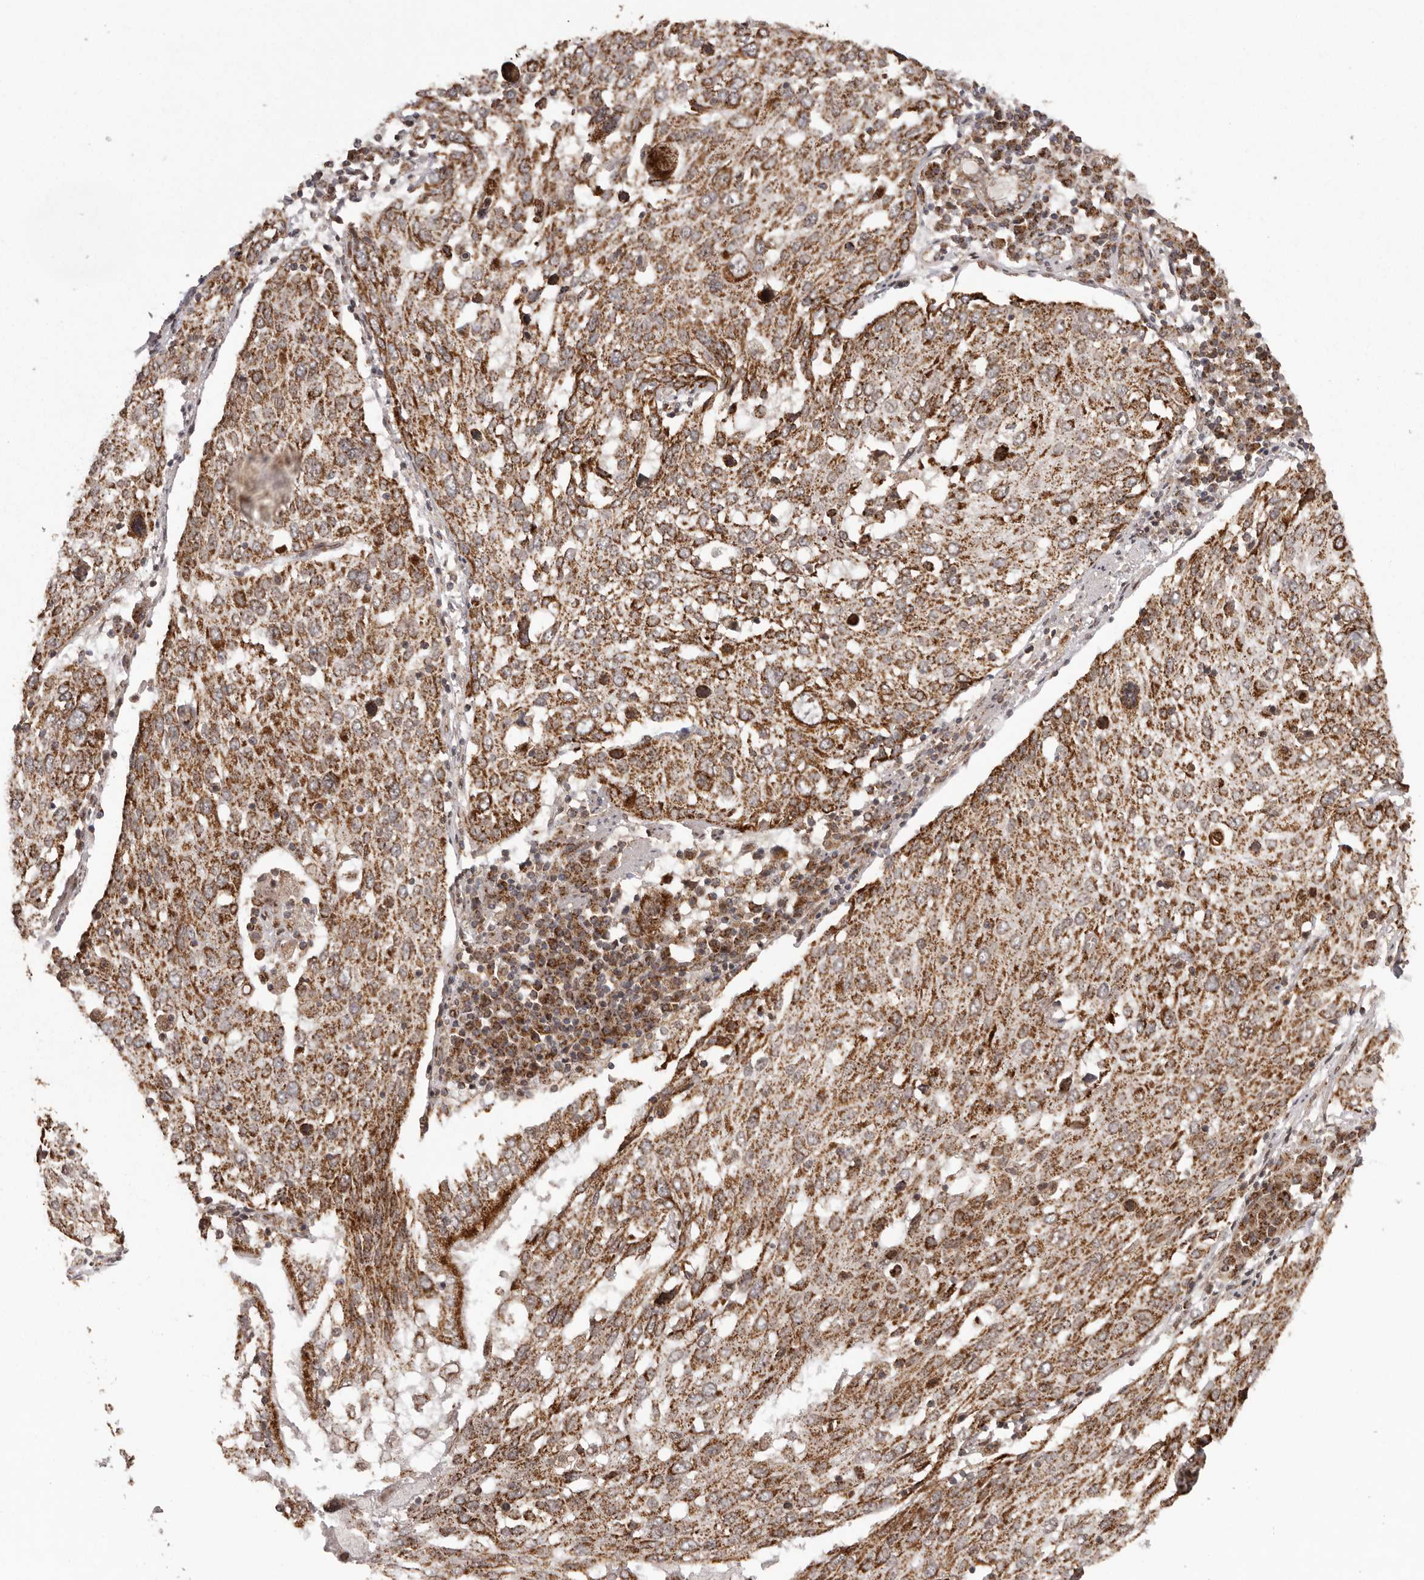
{"staining": {"intensity": "strong", "quantity": ">75%", "location": "cytoplasmic/membranous"}, "tissue": "lung cancer", "cell_type": "Tumor cells", "image_type": "cancer", "snomed": [{"axis": "morphology", "description": "Squamous cell carcinoma, NOS"}, {"axis": "topography", "description": "Lung"}], "caption": "The histopathology image displays a brown stain indicating the presence of a protein in the cytoplasmic/membranous of tumor cells in lung cancer.", "gene": "CHRM2", "patient": {"sex": "male", "age": 65}}